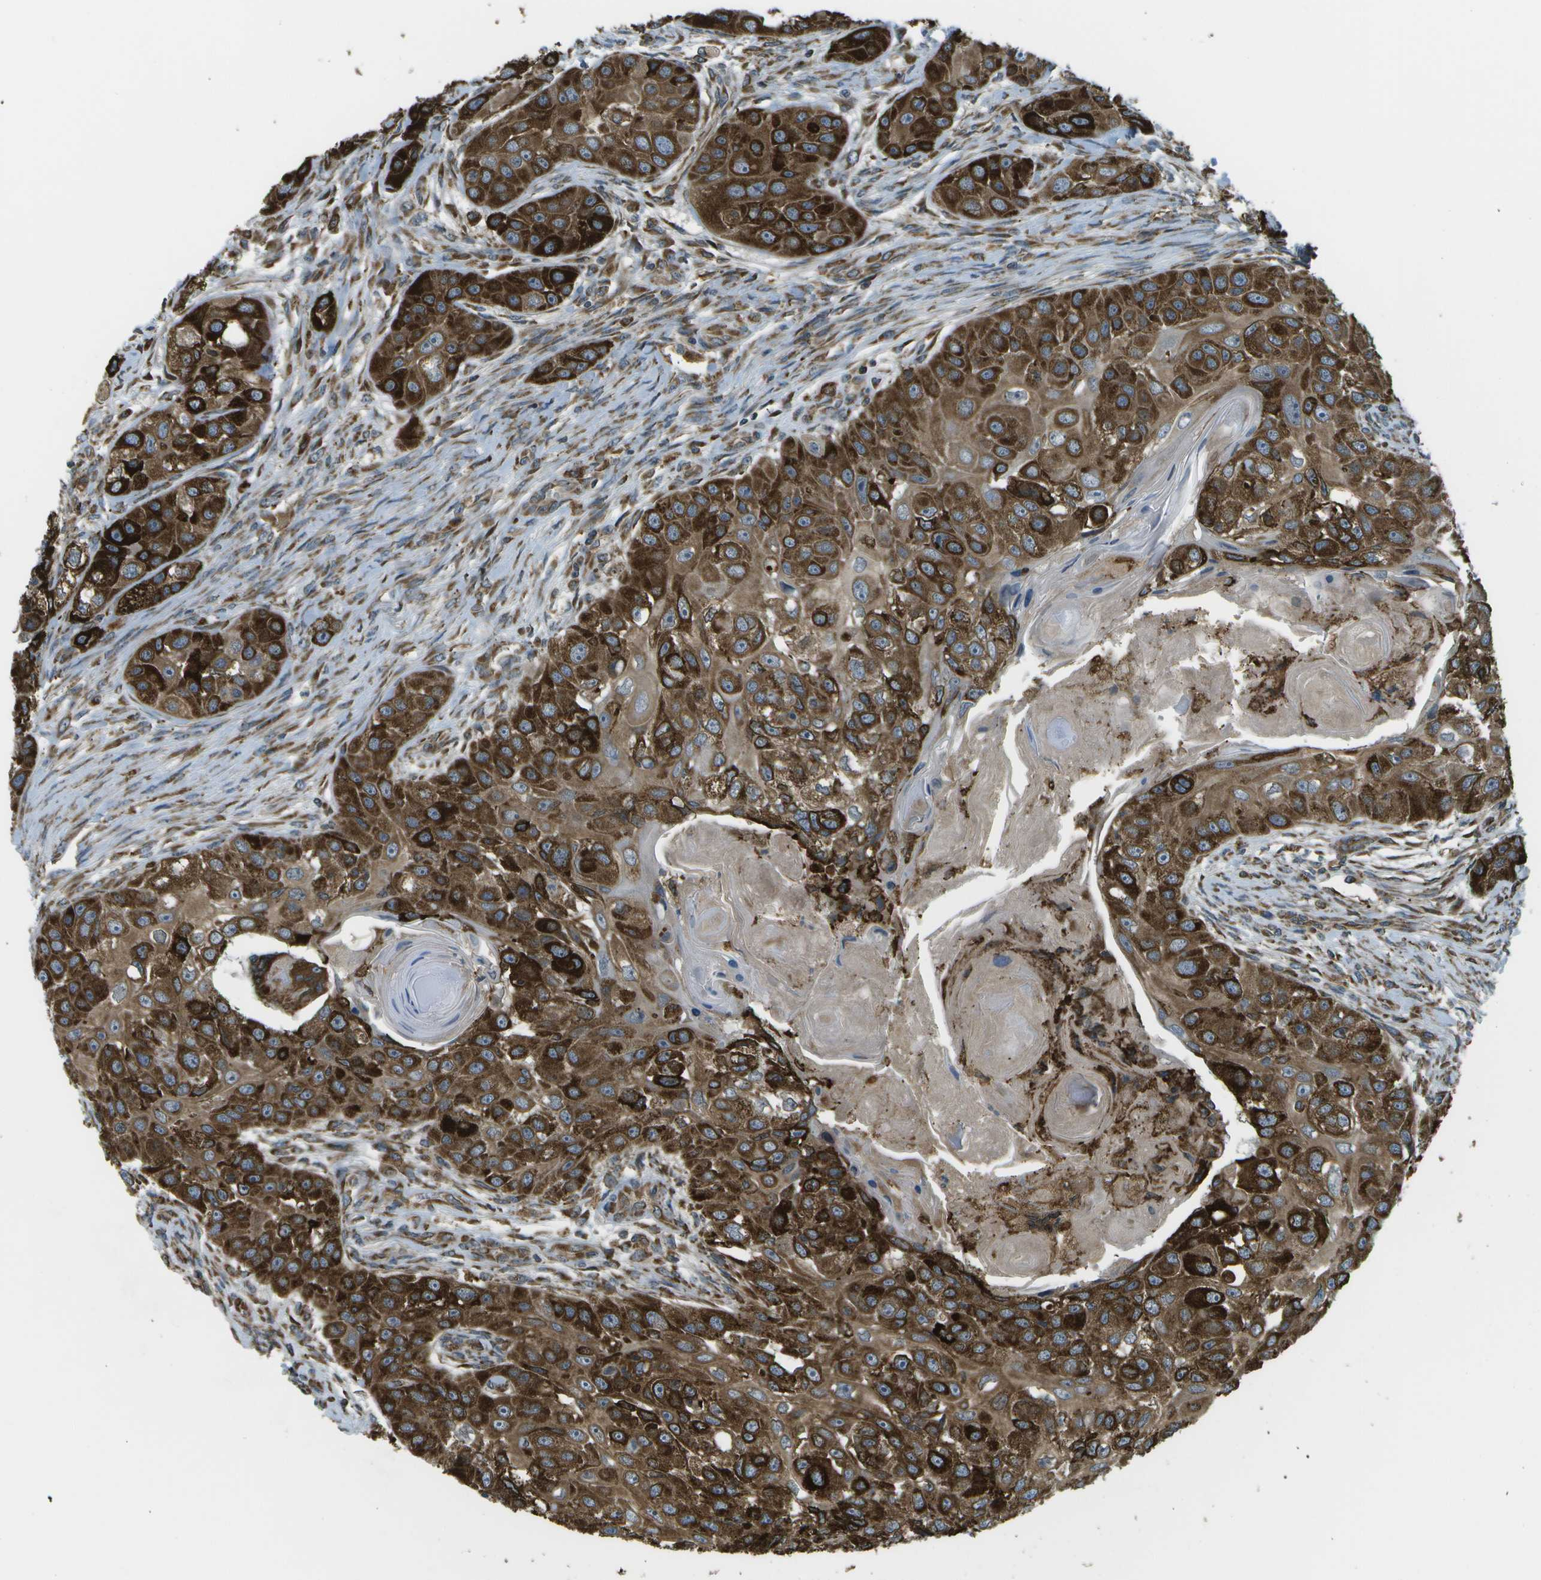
{"staining": {"intensity": "strong", "quantity": ">75%", "location": "cytoplasmic/membranous"}, "tissue": "head and neck cancer", "cell_type": "Tumor cells", "image_type": "cancer", "snomed": [{"axis": "morphology", "description": "Normal tissue, NOS"}, {"axis": "morphology", "description": "Squamous cell carcinoma, NOS"}, {"axis": "topography", "description": "Skeletal muscle"}, {"axis": "topography", "description": "Head-Neck"}], "caption": "Brown immunohistochemical staining in squamous cell carcinoma (head and neck) reveals strong cytoplasmic/membranous staining in about >75% of tumor cells. The protein of interest is shown in brown color, while the nuclei are stained blue.", "gene": "USP30", "patient": {"sex": "male", "age": 51}}